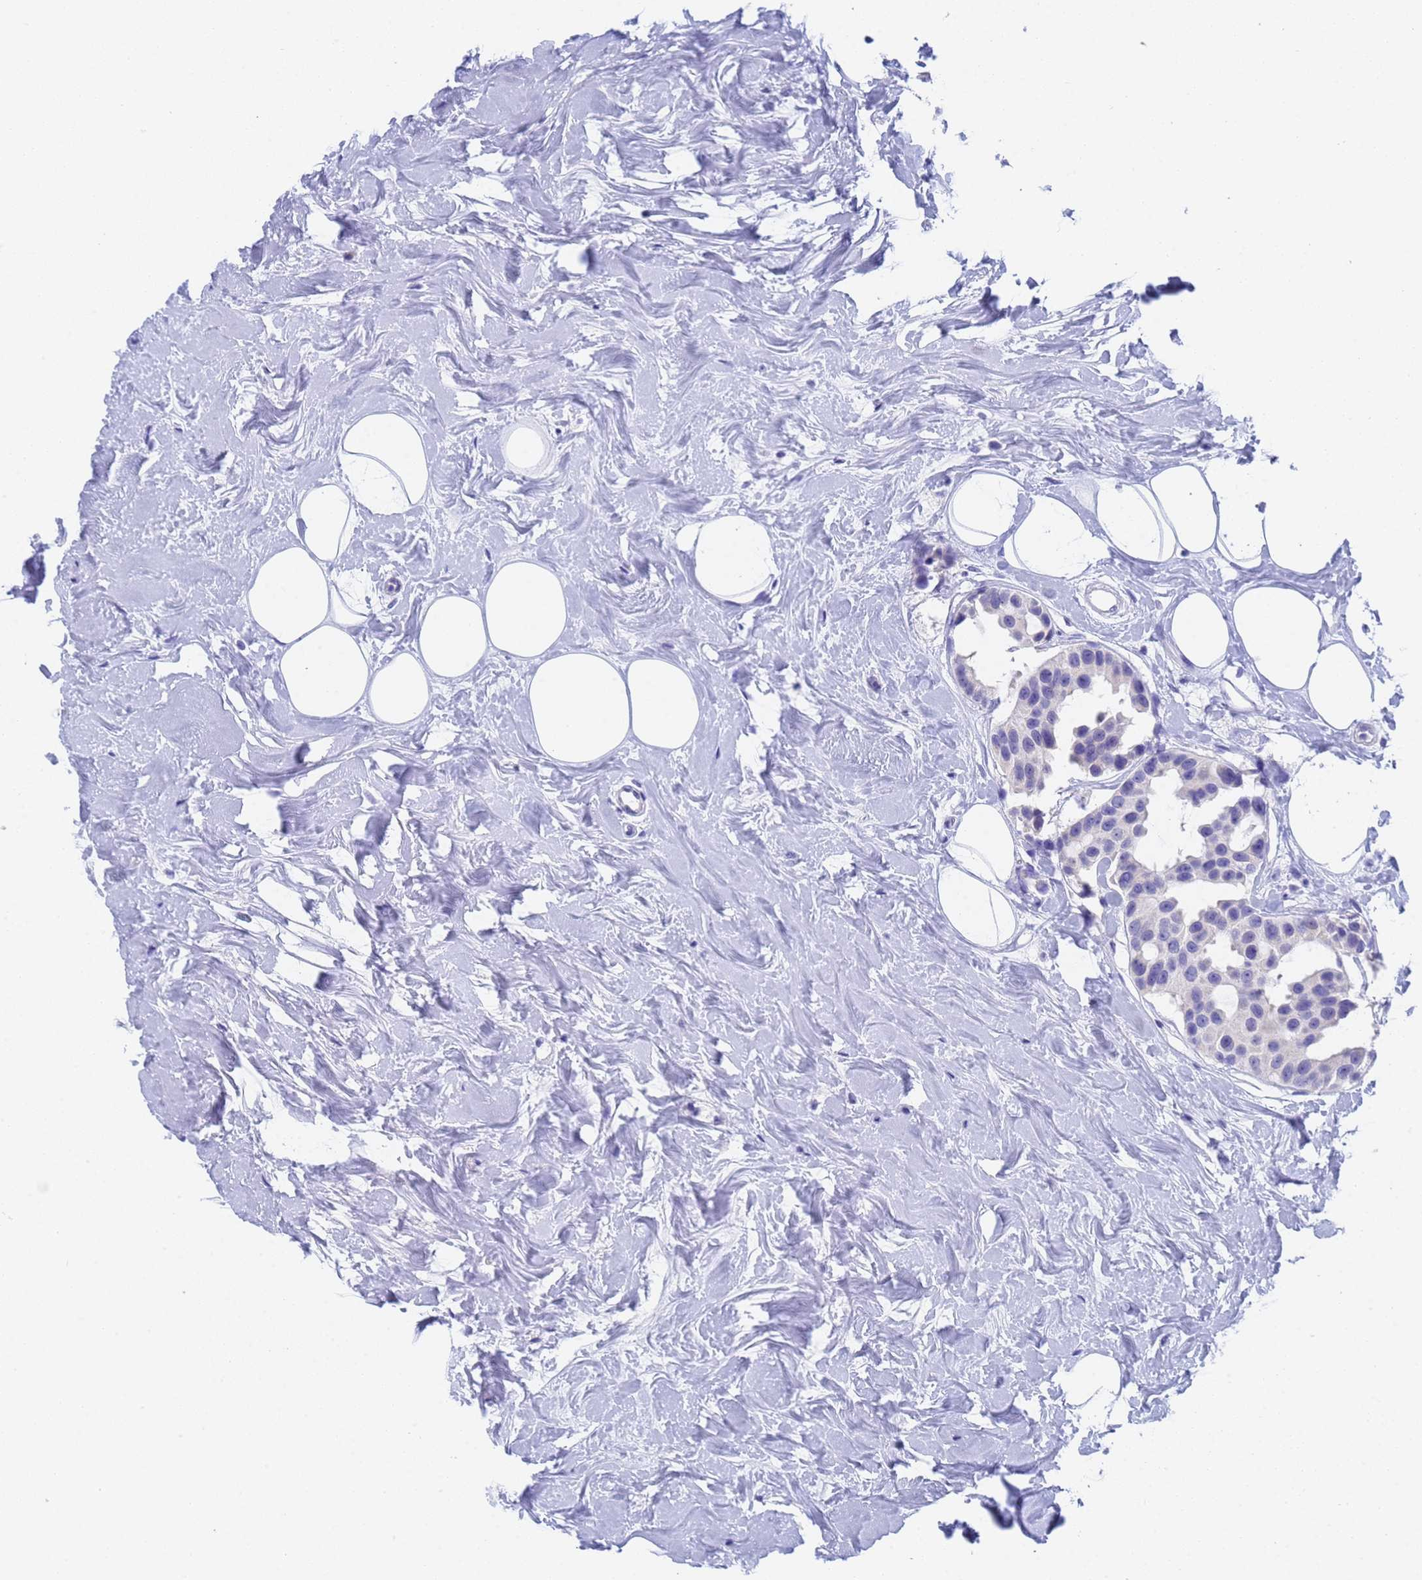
{"staining": {"intensity": "negative", "quantity": "none", "location": "none"}, "tissue": "breast cancer", "cell_type": "Tumor cells", "image_type": "cancer", "snomed": [{"axis": "morphology", "description": "Normal tissue, NOS"}, {"axis": "morphology", "description": "Duct carcinoma"}, {"axis": "topography", "description": "Breast"}], "caption": "Immunohistochemistry (IHC) image of neoplastic tissue: human breast intraductal carcinoma stained with DAB shows no significant protein positivity in tumor cells.", "gene": "STATH", "patient": {"sex": "female", "age": 39}}